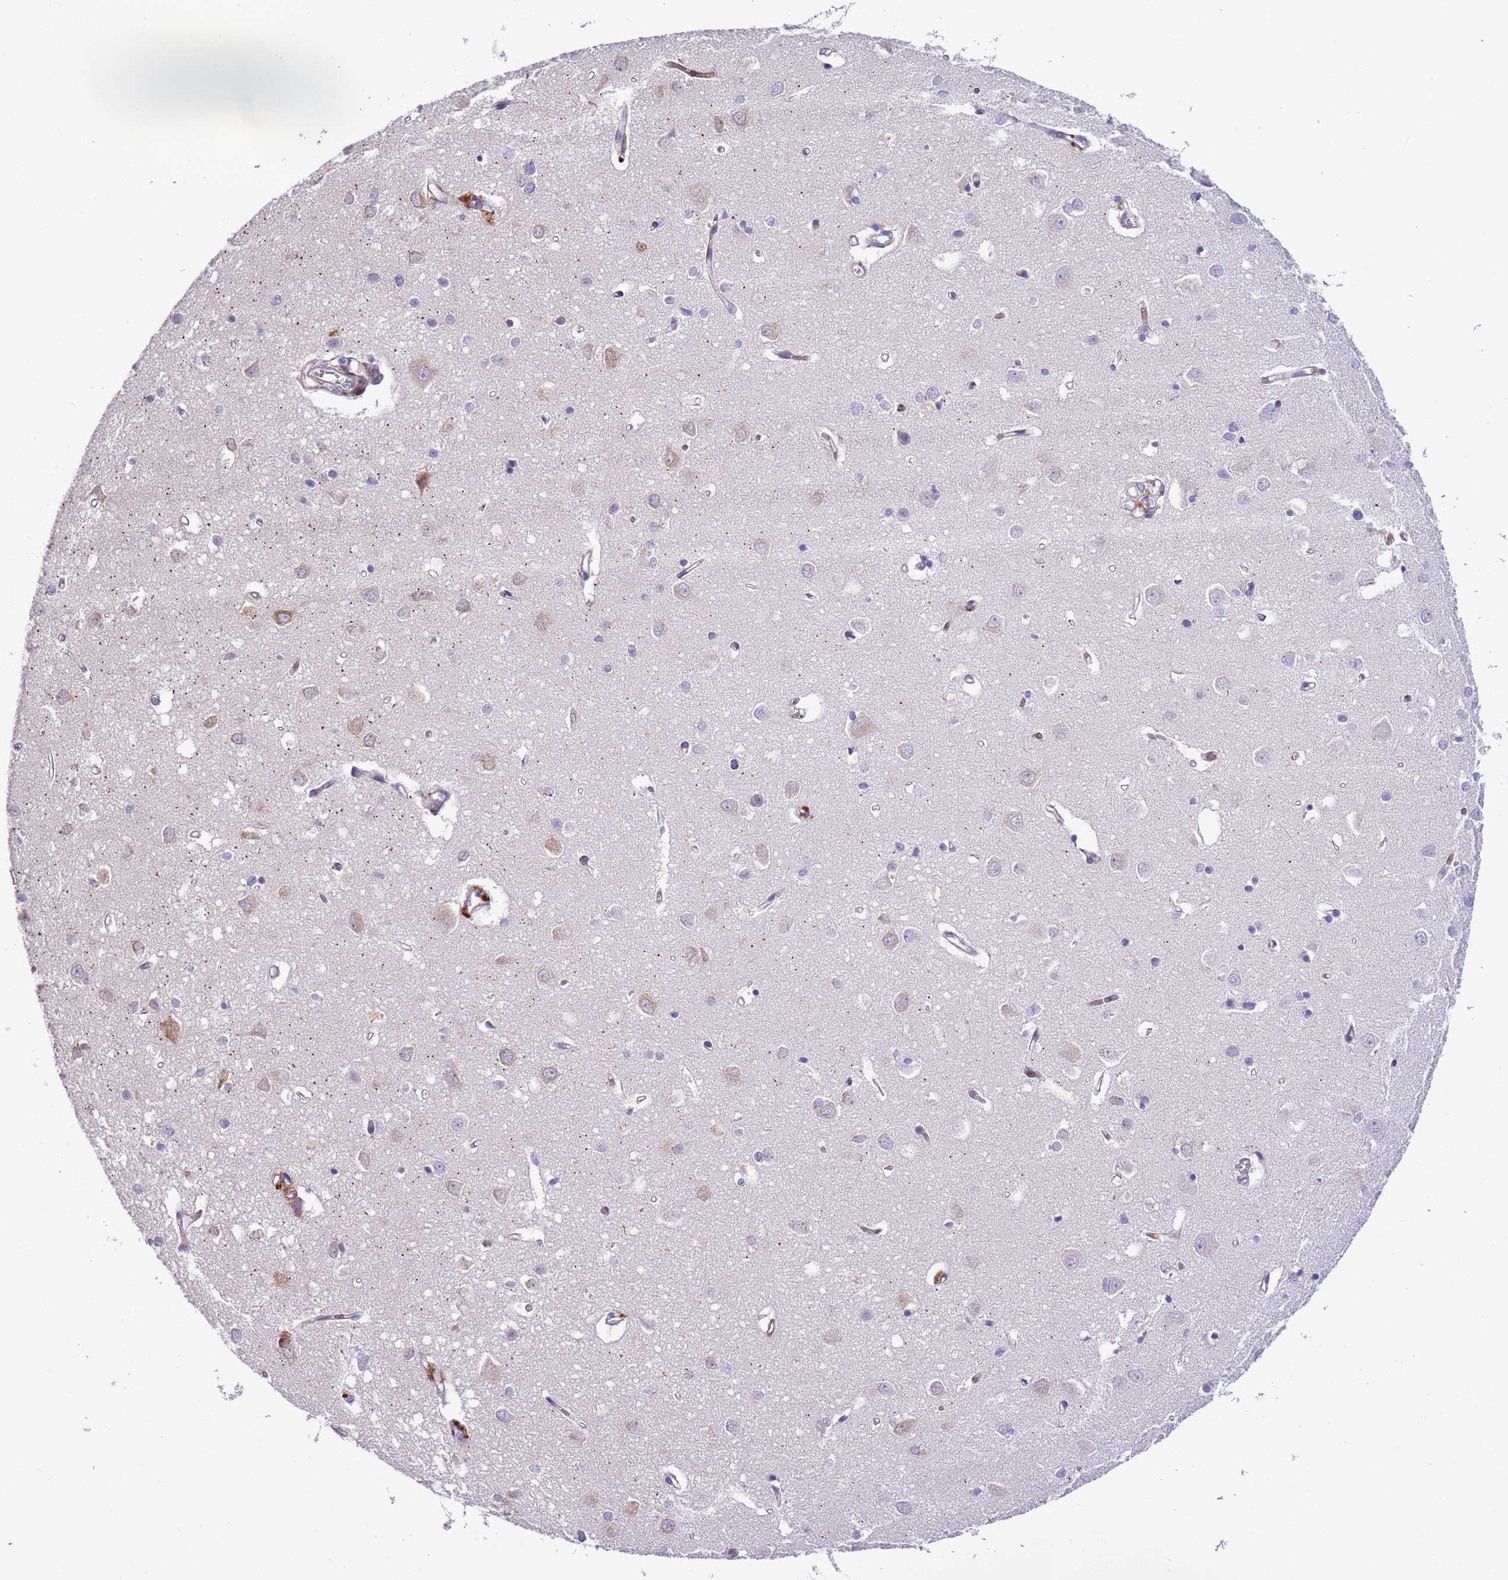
{"staining": {"intensity": "moderate", "quantity": ">75%", "location": "cytoplasmic/membranous"}, "tissue": "cerebral cortex", "cell_type": "Endothelial cells", "image_type": "normal", "snomed": [{"axis": "morphology", "description": "Normal tissue, NOS"}, {"axis": "topography", "description": "Cerebral cortex"}], "caption": "Moderate cytoplasmic/membranous expression for a protein is appreciated in about >75% of endothelial cells of unremarkable cerebral cortex using IHC.", "gene": "MRPL32", "patient": {"sex": "female", "age": 64}}